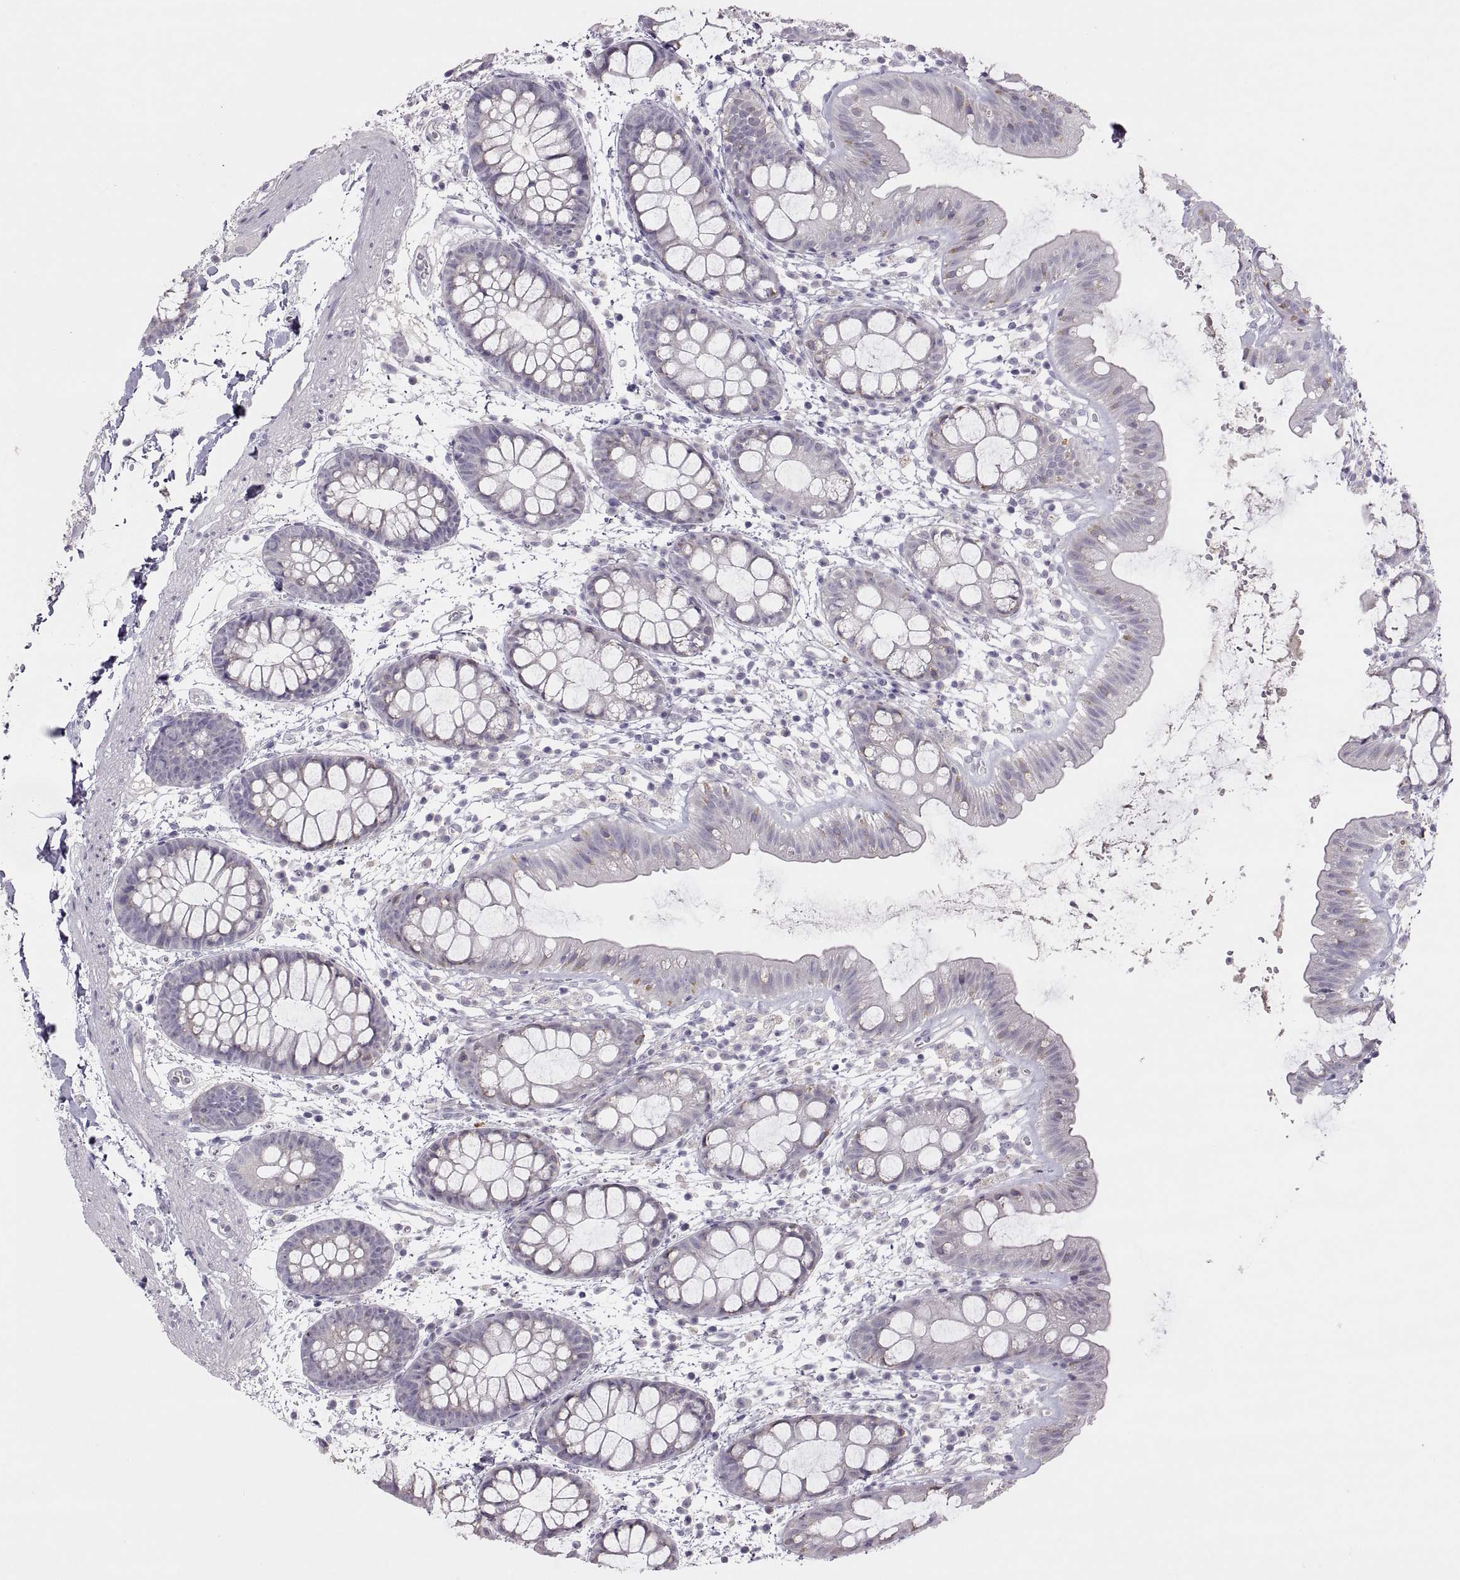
{"staining": {"intensity": "negative", "quantity": "none", "location": "none"}, "tissue": "rectum", "cell_type": "Glandular cells", "image_type": "normal", "snomed": [{"axis": "morphology", "description": "Normal tissue, NOS"}, {"axis": "topography", "description": "Rectum"}], "caption": "Glandular cells show no significant protein positivity in unremarkable rectum. (DAB (3,3'-diaminobenzidine) immunohistochemistry, high magnification).", "gene": "TBX19", "patient": {"sex": "male", "age": 57}}